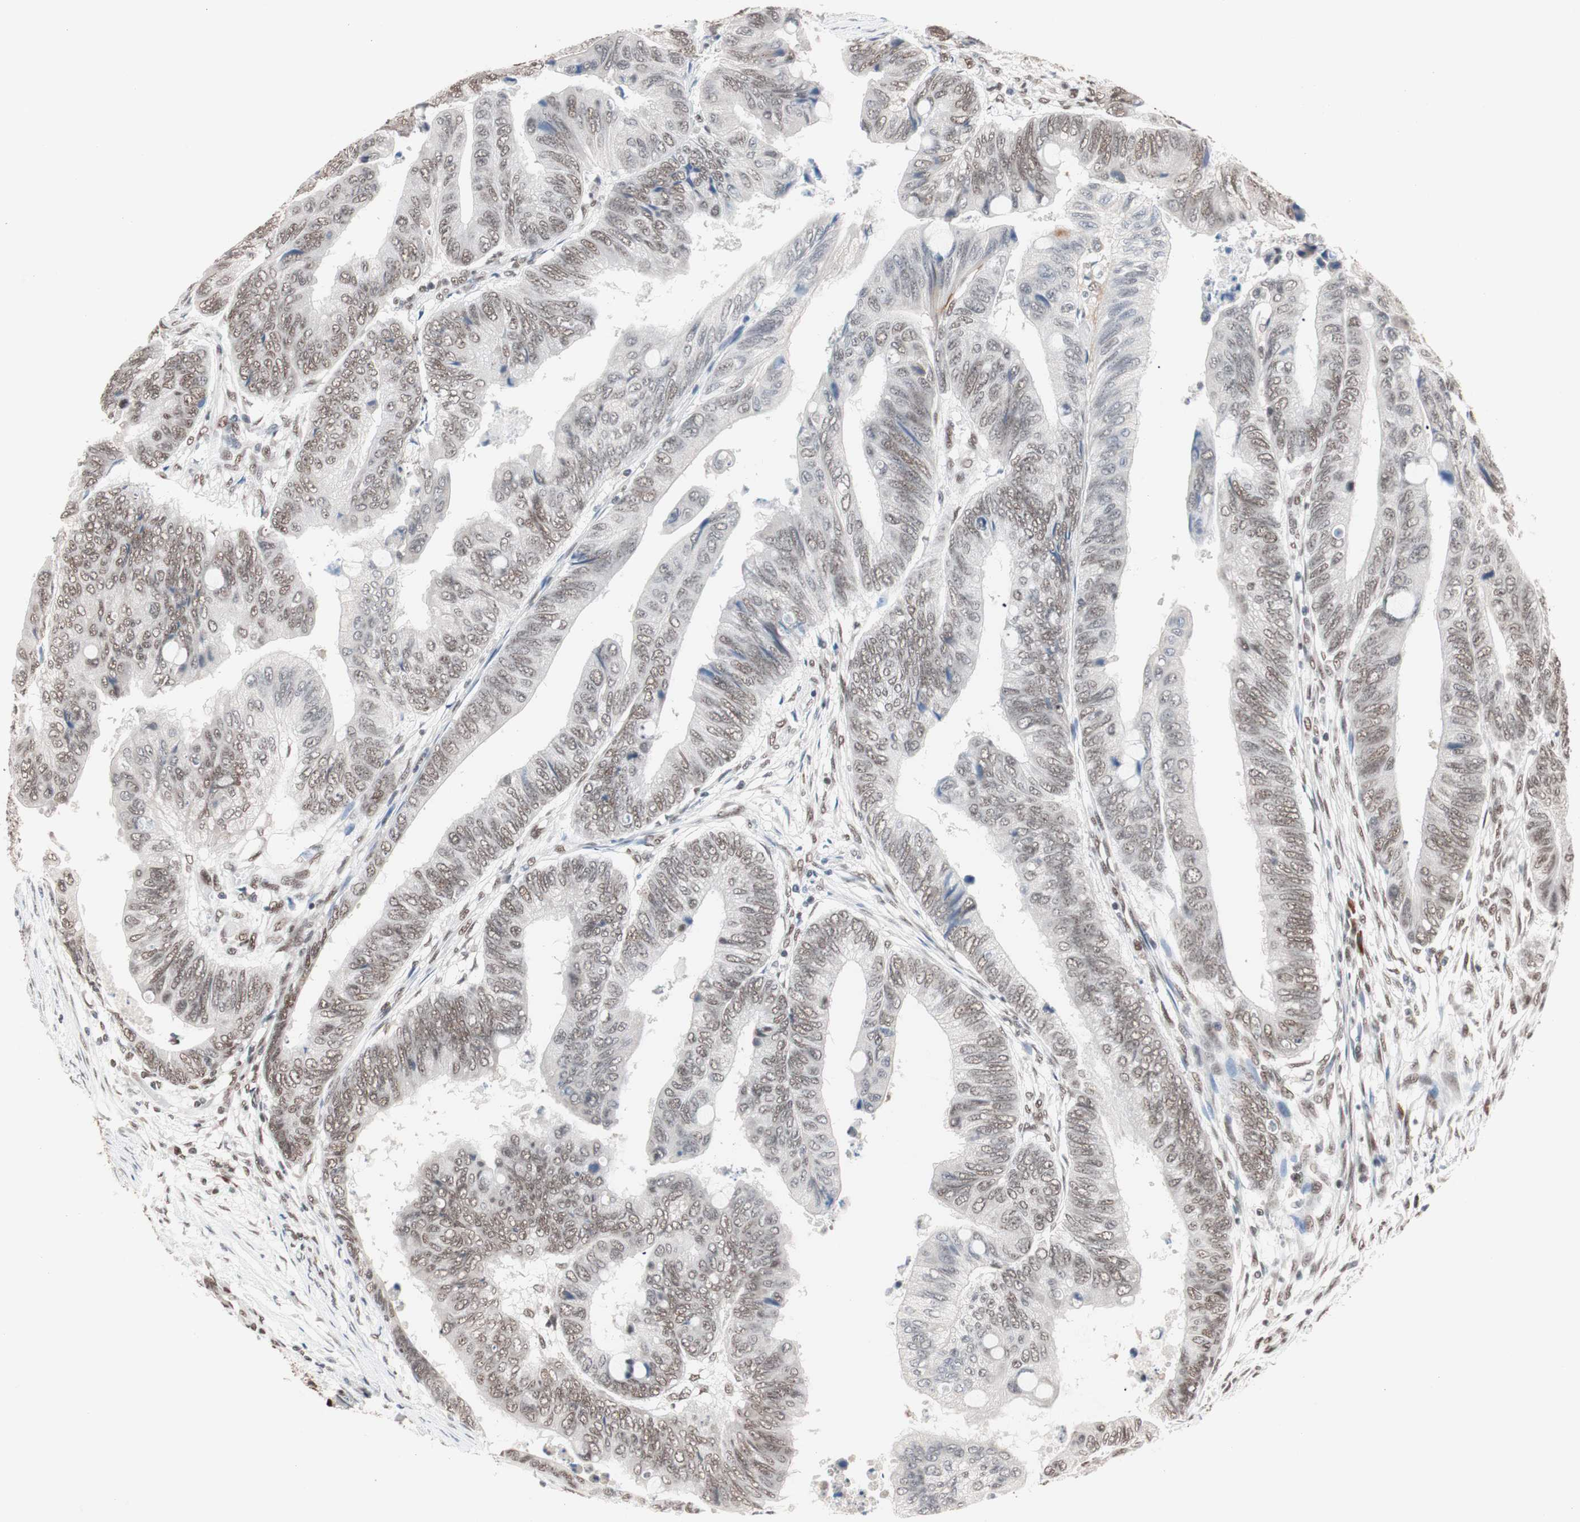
{"staining": {"intensity": "moderate", "quantity": ">75%", "location": "nuclear"}, "tissue": "colorectal cancer", "cell_type": "Tumor cells", "image_type": "cancer", "snomed": [{"axis": "morphology", "description": "Normal tissue, NOS"}, {"axis": "morphology", "description": "Adenocarcinoma, NOS"}, {"axis": "topography", "description": "Rectum"}, {"axis": "topography", "description": "Peripheral nerve tissue"}], "caption": "This histopathology image displays colorectal cancer stained with immunohistochemistry (IHC) to label a protein in brown. The nuclear of tumor cells show moderate positivity for the protein. Nuclei are counter-stained blue.", "gene": "CHAMP1", "patient": {"sex": "male", "age": 92}}